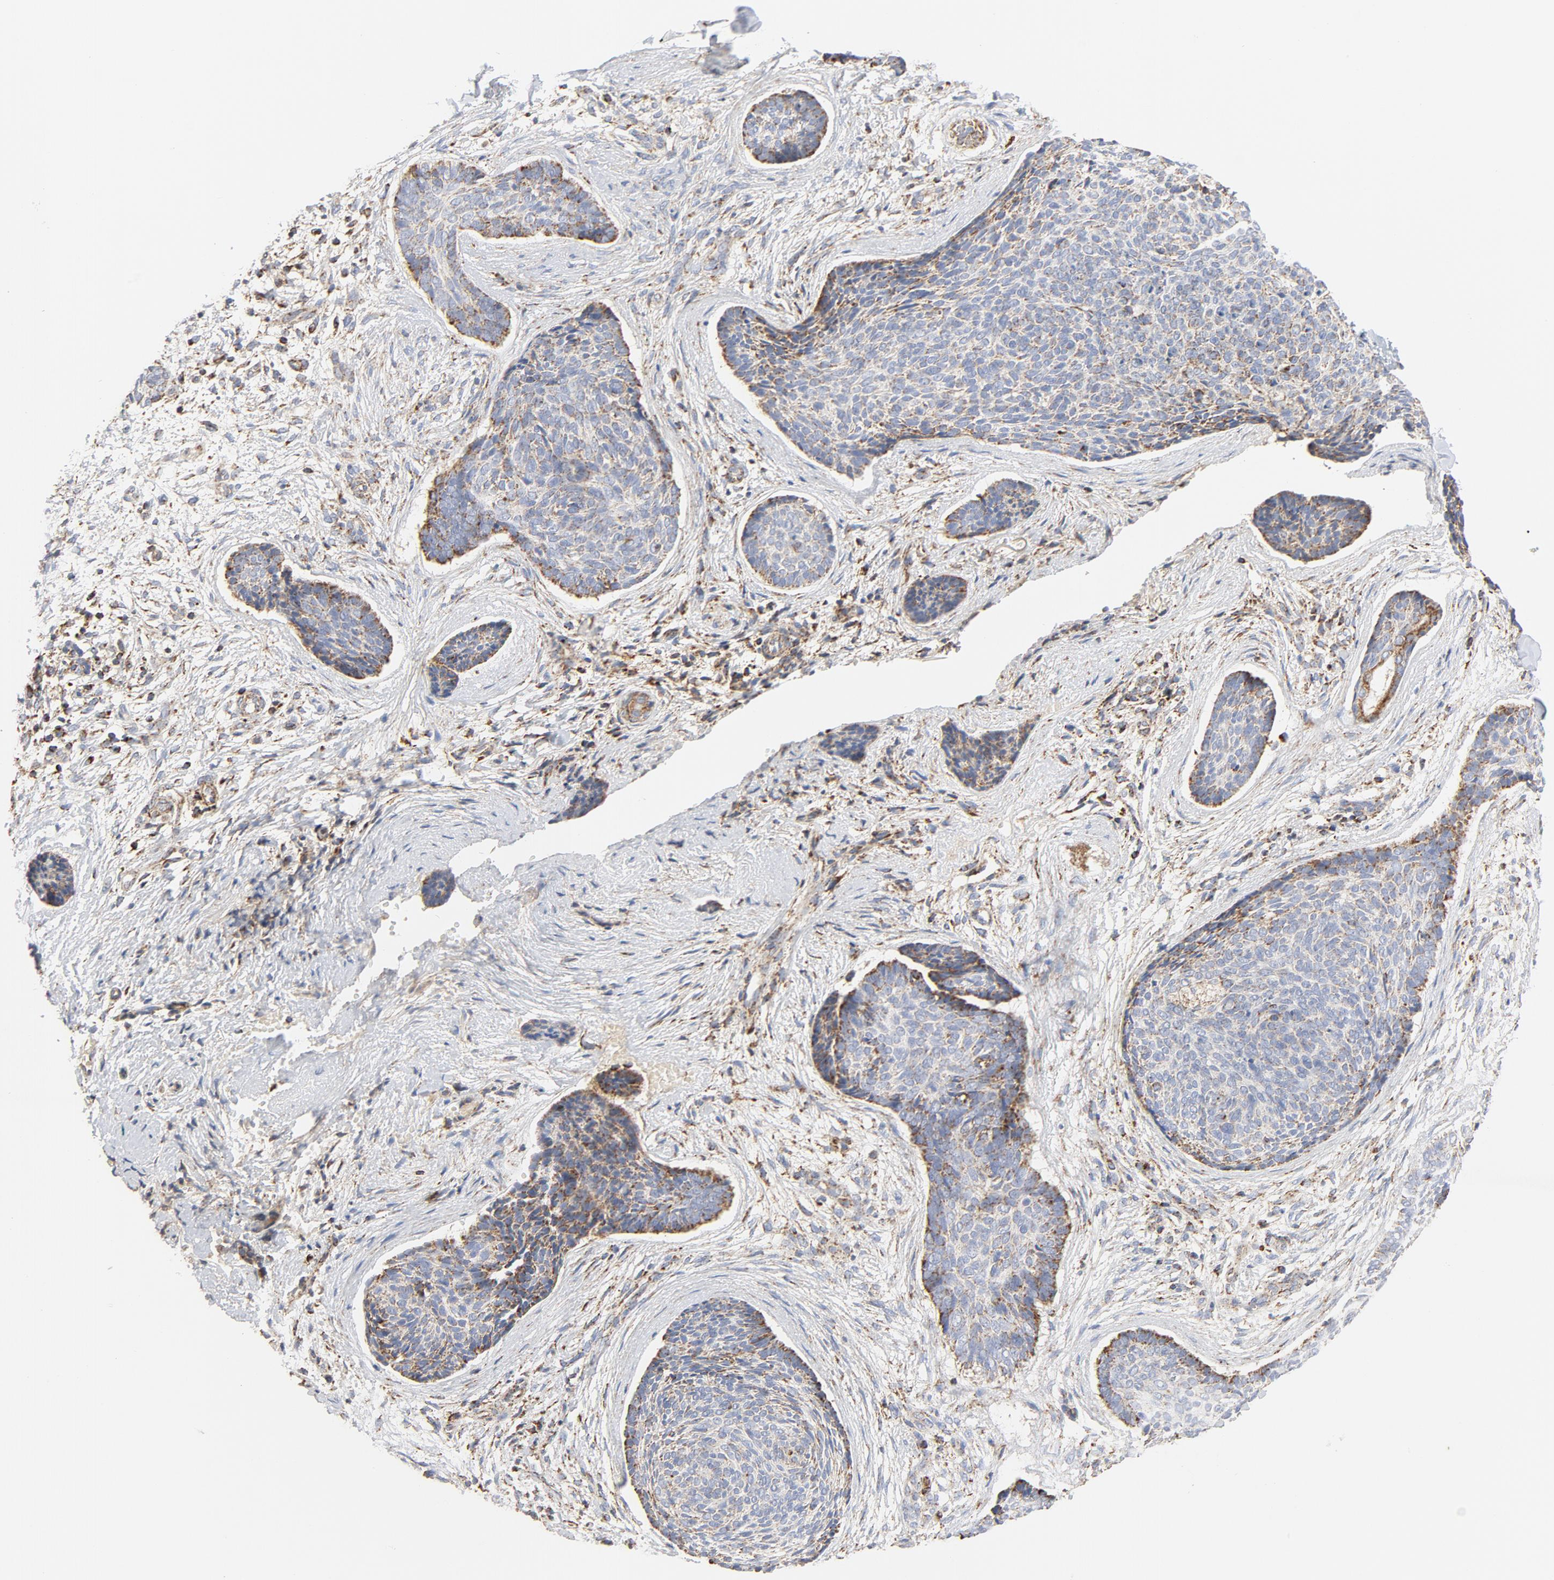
{"staining": {"intensity": "moderate", "quantity": "<25%", "location": "cytoplasmic/membranous"}, "tissue": "skin cancer", "cell_type": "Tumor cells", "image_type": "cancer", "snomed": [{"axis": "morphology", "description": "Normal tissue, NOS"}, {"axis": "morphology", "description": "Basal cell carcinoma"}, {"axis": "topography", "description": "Skin"}], "caption": "Skin cancer (basal cell carcinoma) tissue exhibits moderate cytoplasmic/membranous positivity in approximately <25% of tumor cells, visualized by immunohistochemistry.", "gene": "PCNX4", "patient": {"sex": "female", "age": 57}}